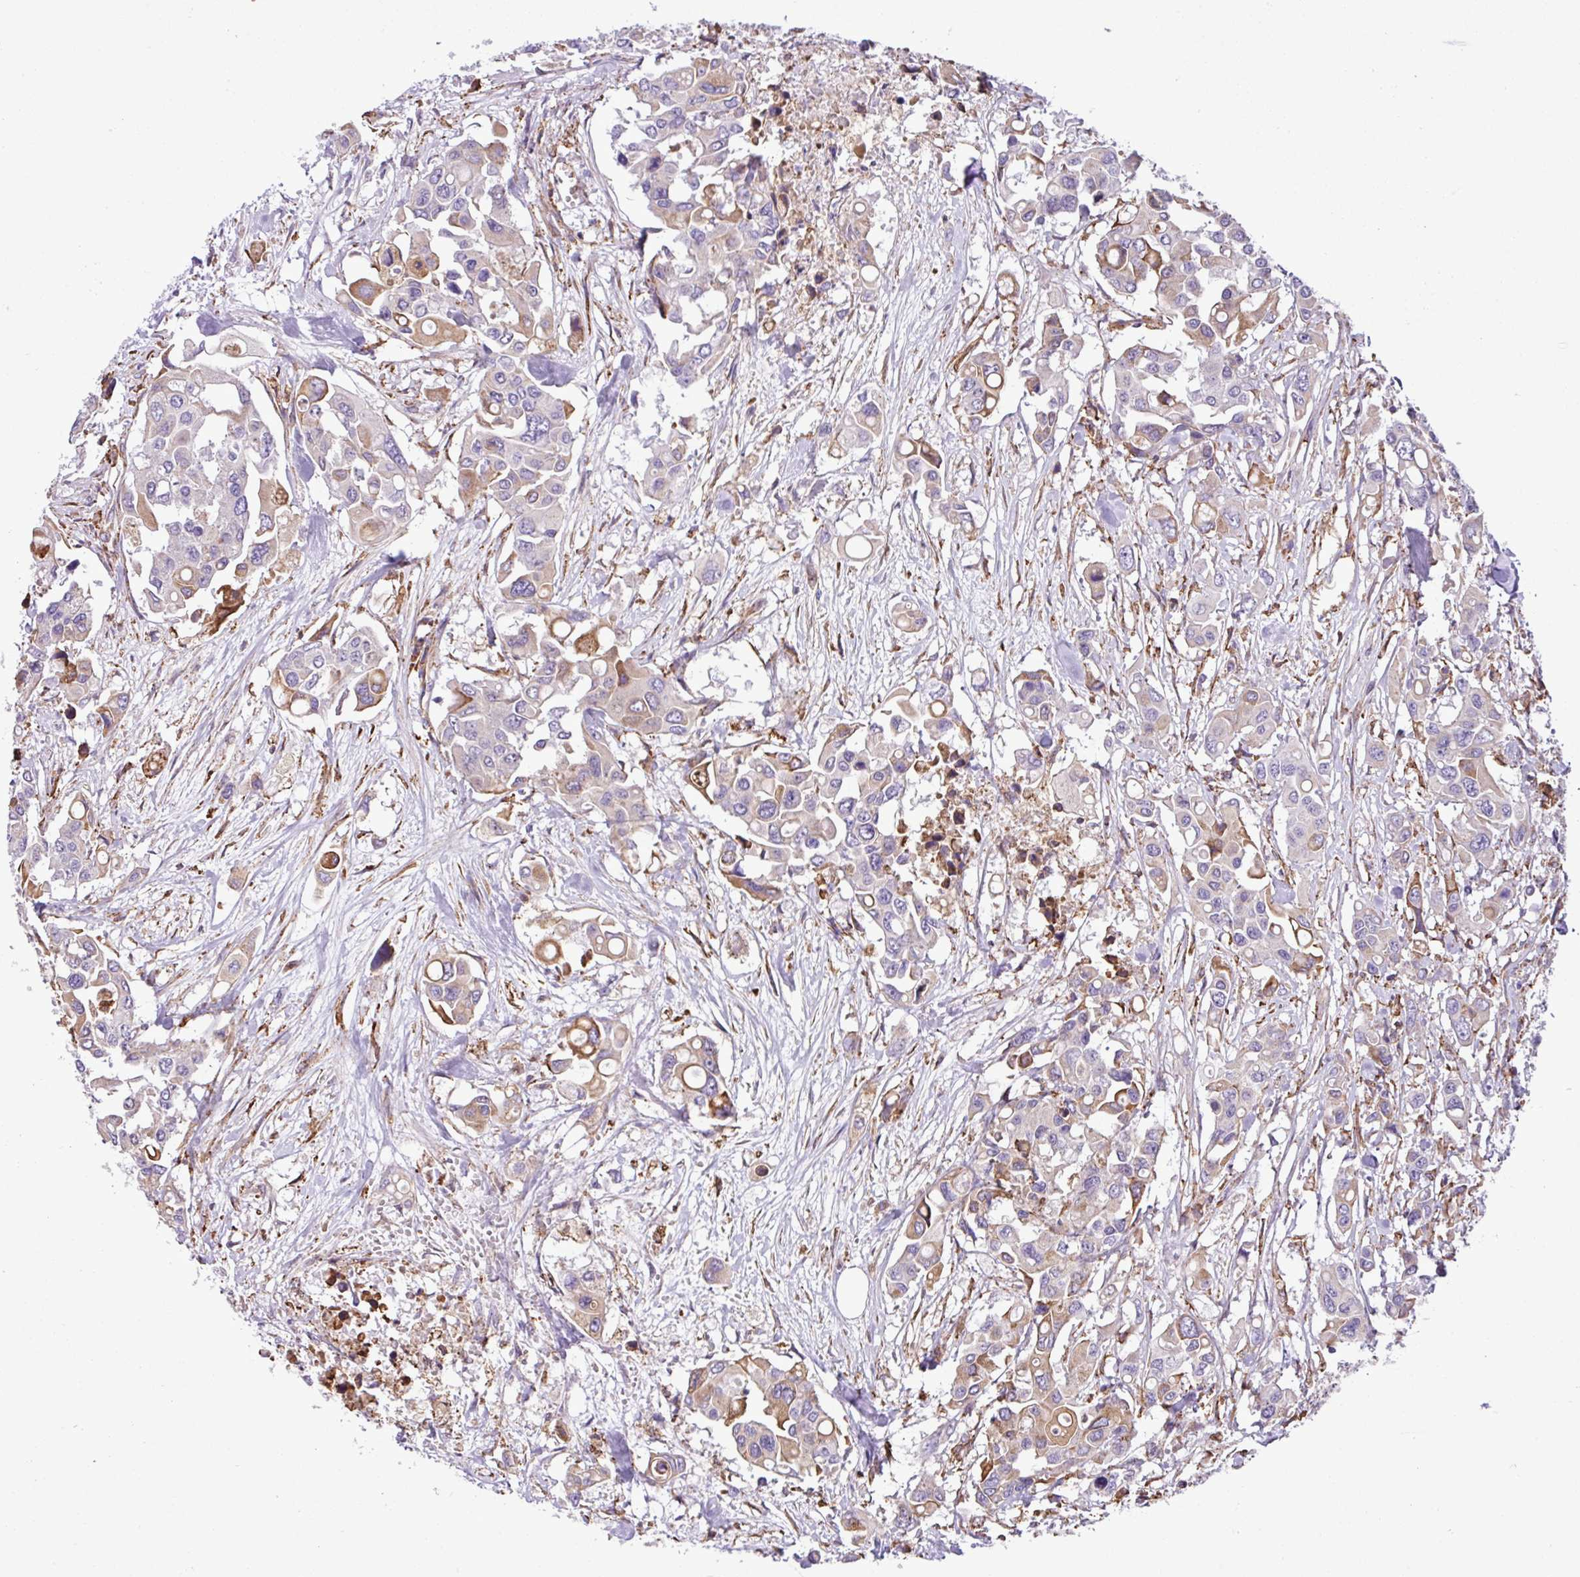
{"staining": {"intensity": "moderate", "quantity": "<25%", "location": "cytoplasmic/membranous"}, "tissue": "colorectal cancer", "cell_type": "Tumor cells", "image_type": "cancer", "snomed": [{"axis": "morphology", "description": "Adenocarcinoma, NOS"}, {"axis": "topography", "description": "Colon"}], "caption": "DAB (3,3'-diaminobenzidine) immunohistochemical staining of human colorectal cancer displays moderate cytoplasmic/membranous protein expression in approximately <25% of tumor cells. The protein of interest is stained brown, and the nuclei are stained in blue (DAB IHC with brightfield microscopy, high magnification).", "gene": "ZSCAN5A", "patient": {"sex": "male", "age": 77}}